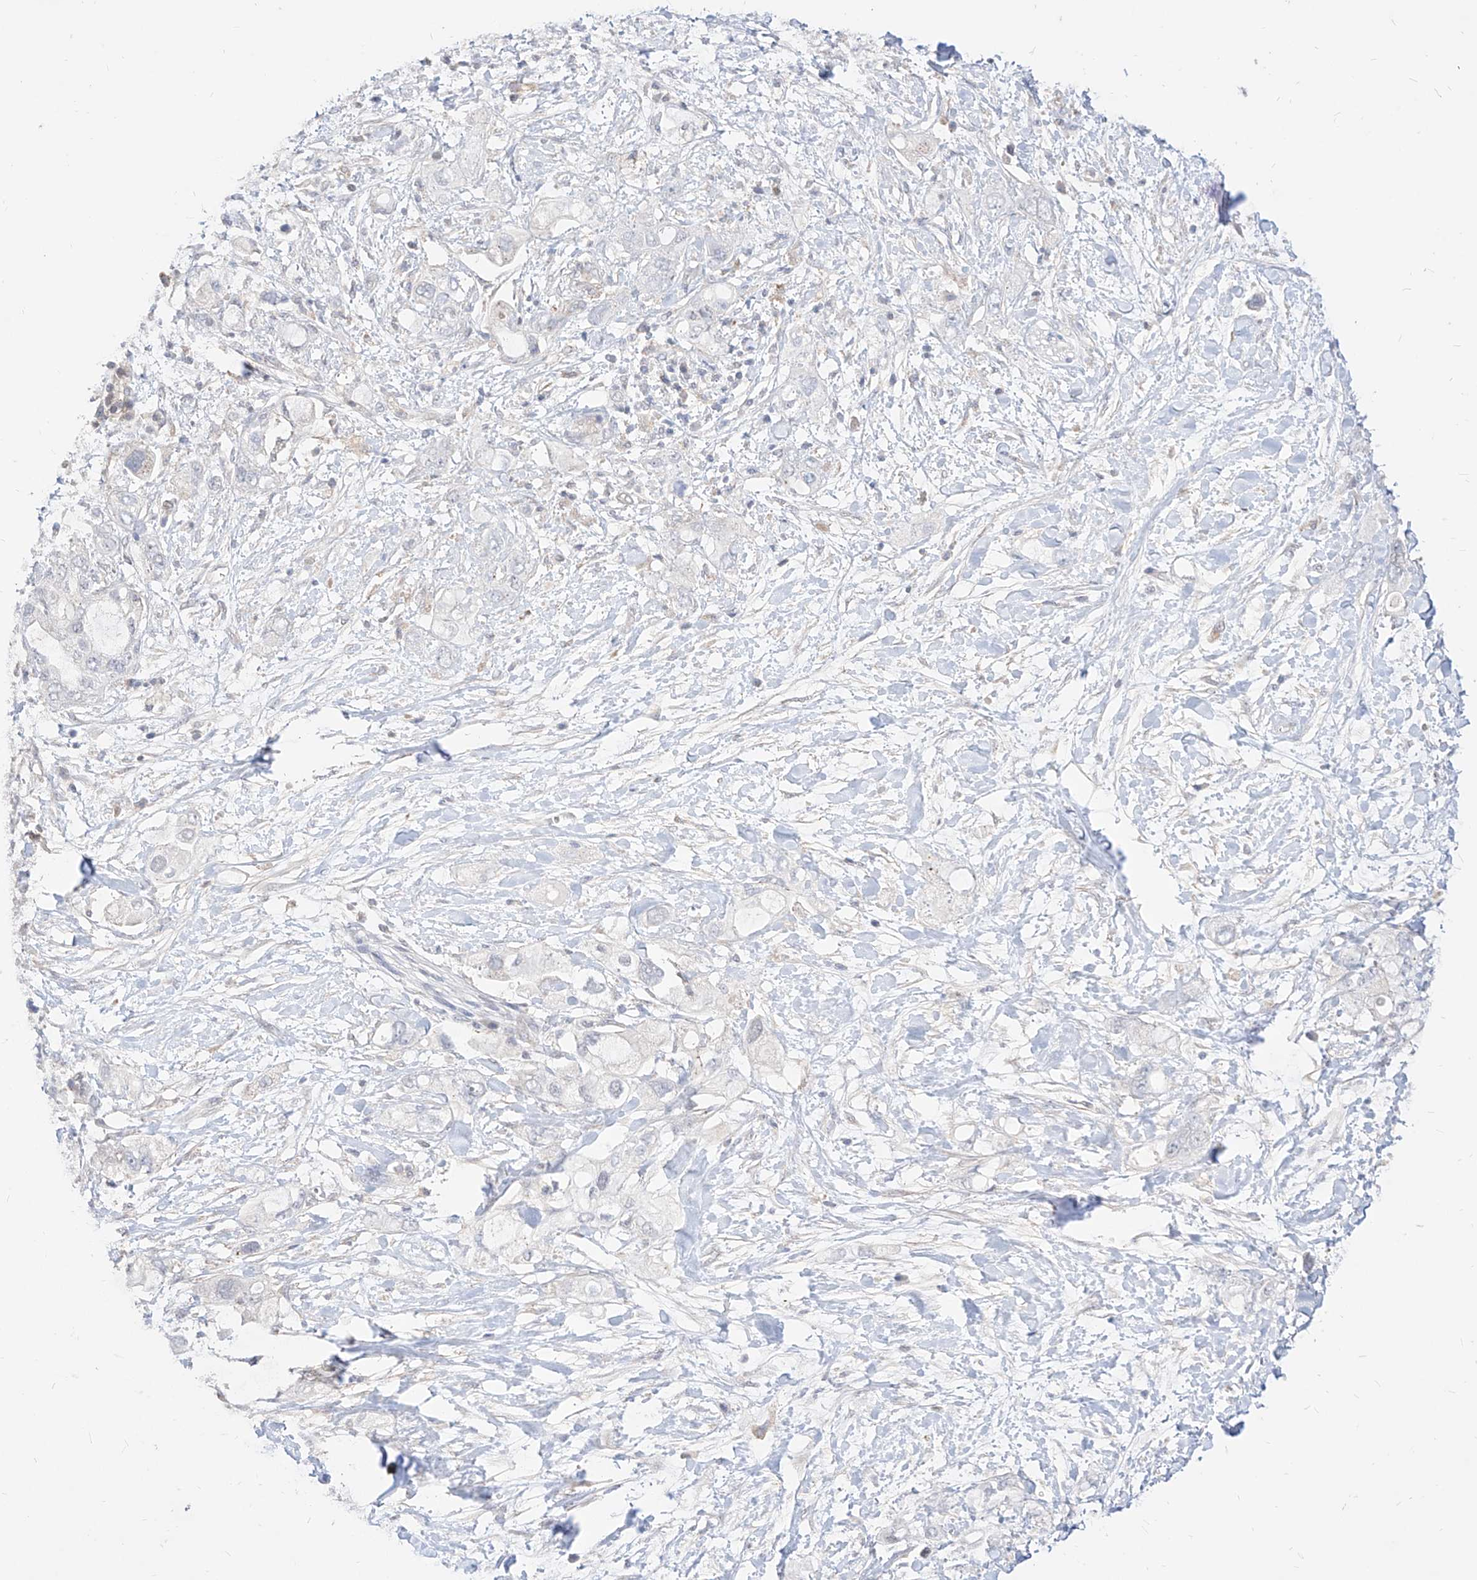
{"staining": {"intensity": "negative", "quantity": "none", "location": "none"}, "tissue": "pancreatic cancer", "cell_type": "Tumor cells", "image_type": "cancer", "snomed": [{"axis": "morphology", "description": "Adenocarcinoma, NOS"}, {"axis": "topography", "description": "Pancreas"}], "caption": "The immunohistochemistry photomicrograph has no significant positivity in tumor cells of adenocarcinoma (pancreatic) tissue. Nuclei are stained in blue.", "gene": "TSNAX", "patient": {"sex": "female", "age": 56}}